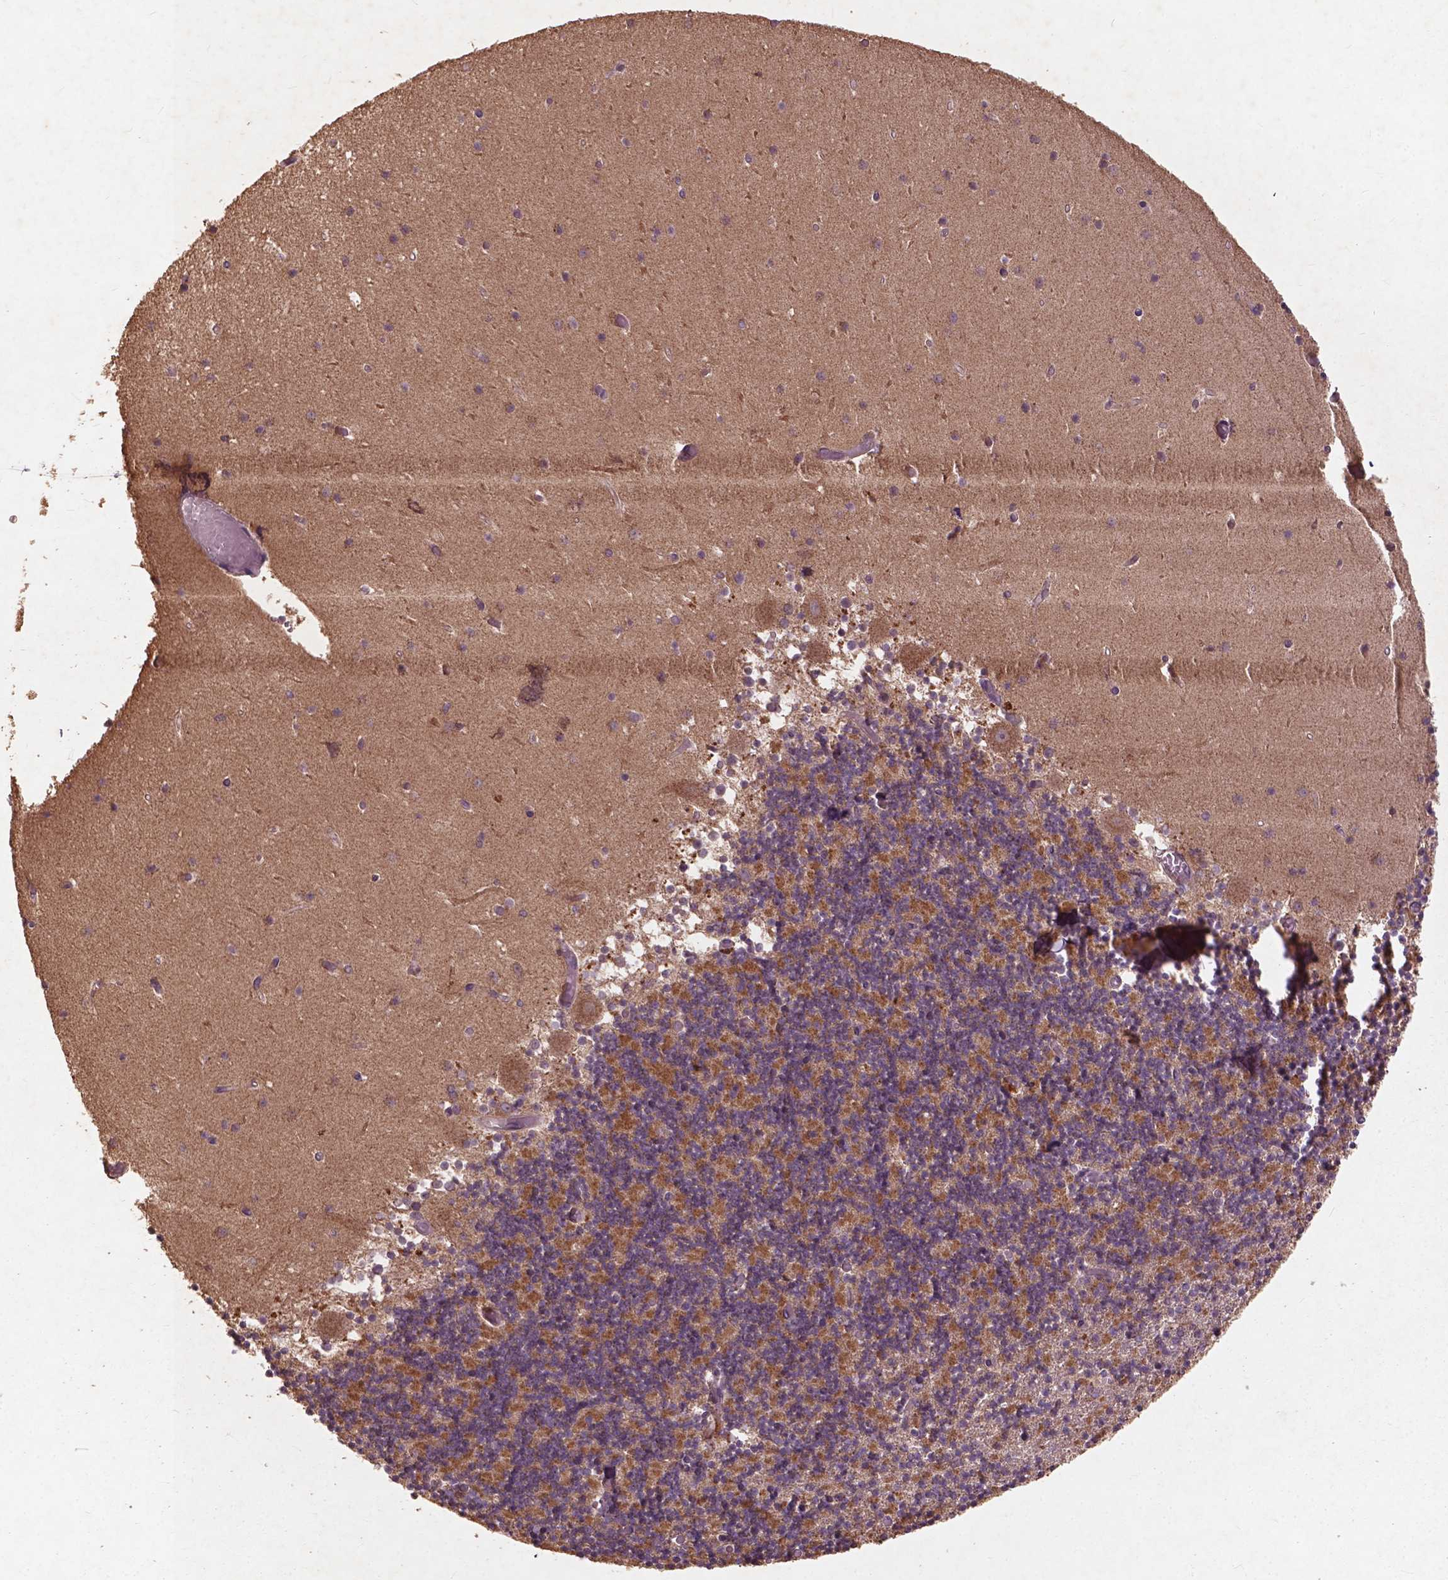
{"staining": {"intensity": "moderate", "quantity": ">75%", "location": "cytoplasmic/membranous"}, "tissue": "cerebellum", "cell_type": "Cells in granular layer", "image_type": "normal", "snomed": [{"axis": "morphology", "description": "Normal tissue, NOS"}, {"axis": "topography", "description": "Cerebellum"}], "caption": "Immunohistochemical staining of normal cerebellum demonstrates medium levels of moderate cytoplasmic/membranous expression in about >75% of cells in granular layer.", "gene": "ST6GALNAC5", "patient": {"sex": "female", "age": 28}}